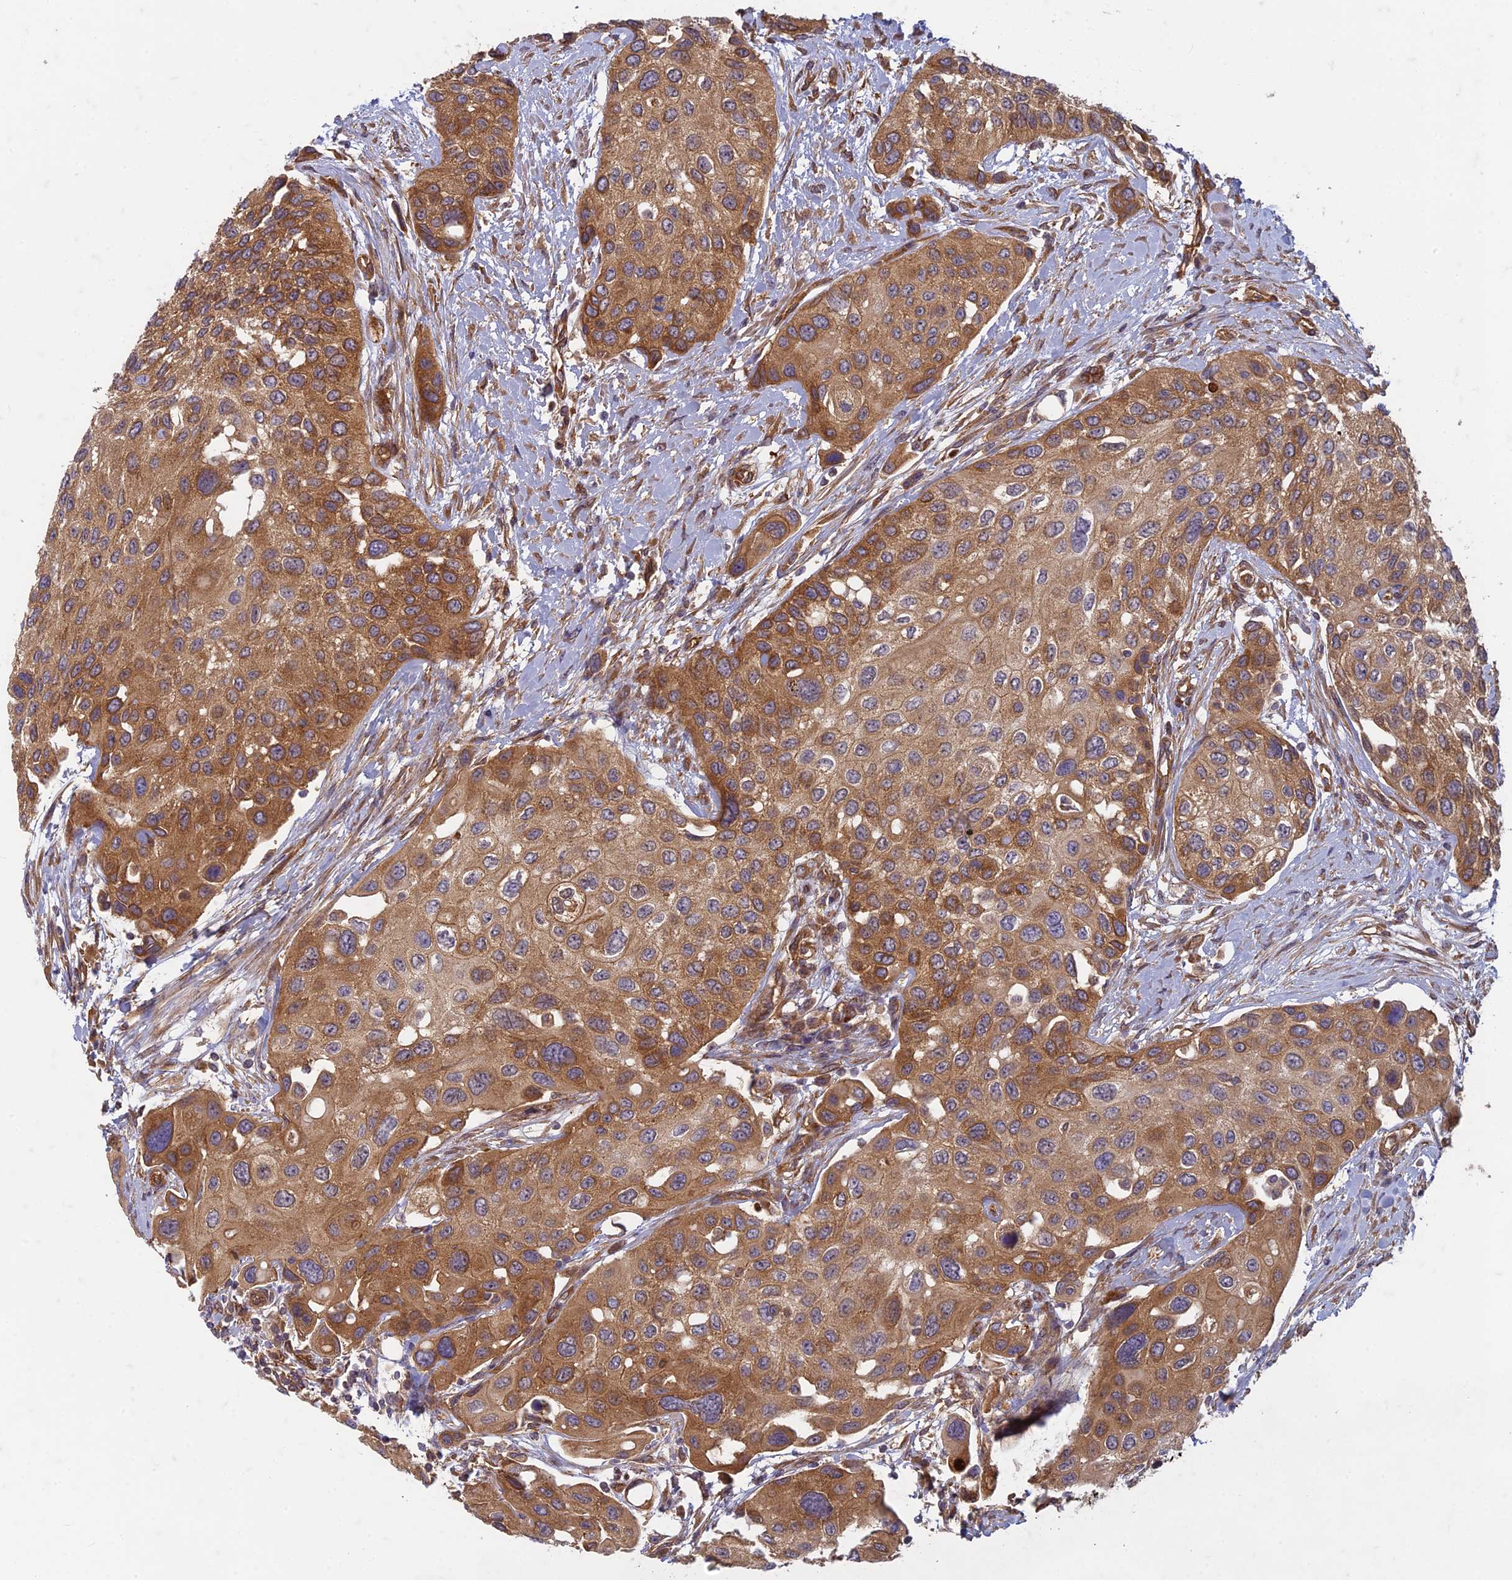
{"staining": {"intensity": "strong", "quantity": ">75%", "location": "cytoplasmic/membranous"}, "tissue": "urothelial cancer", "cell_type": "Tumor cells", "image_type": "cancer", "snomed": [{"axis": "morphology", "description": "Normal tissue, NOS"}, {"axis": "morphology", "description": "Urothelial carcinoma, High grade"}, {"axis": "topography", "description": "Vascular tissue"}, {"axis": "topography", "description": "Urinary bladder"}], "caption": "An image showing strong cytoplasmic/membranous staining in about >75% of tumor cells in high-grade urothelial carcinoma, as visualized by brown immunohistochemical staining.", "gene": "TCF25", "patient": {"sex": "female", "age": 56}}